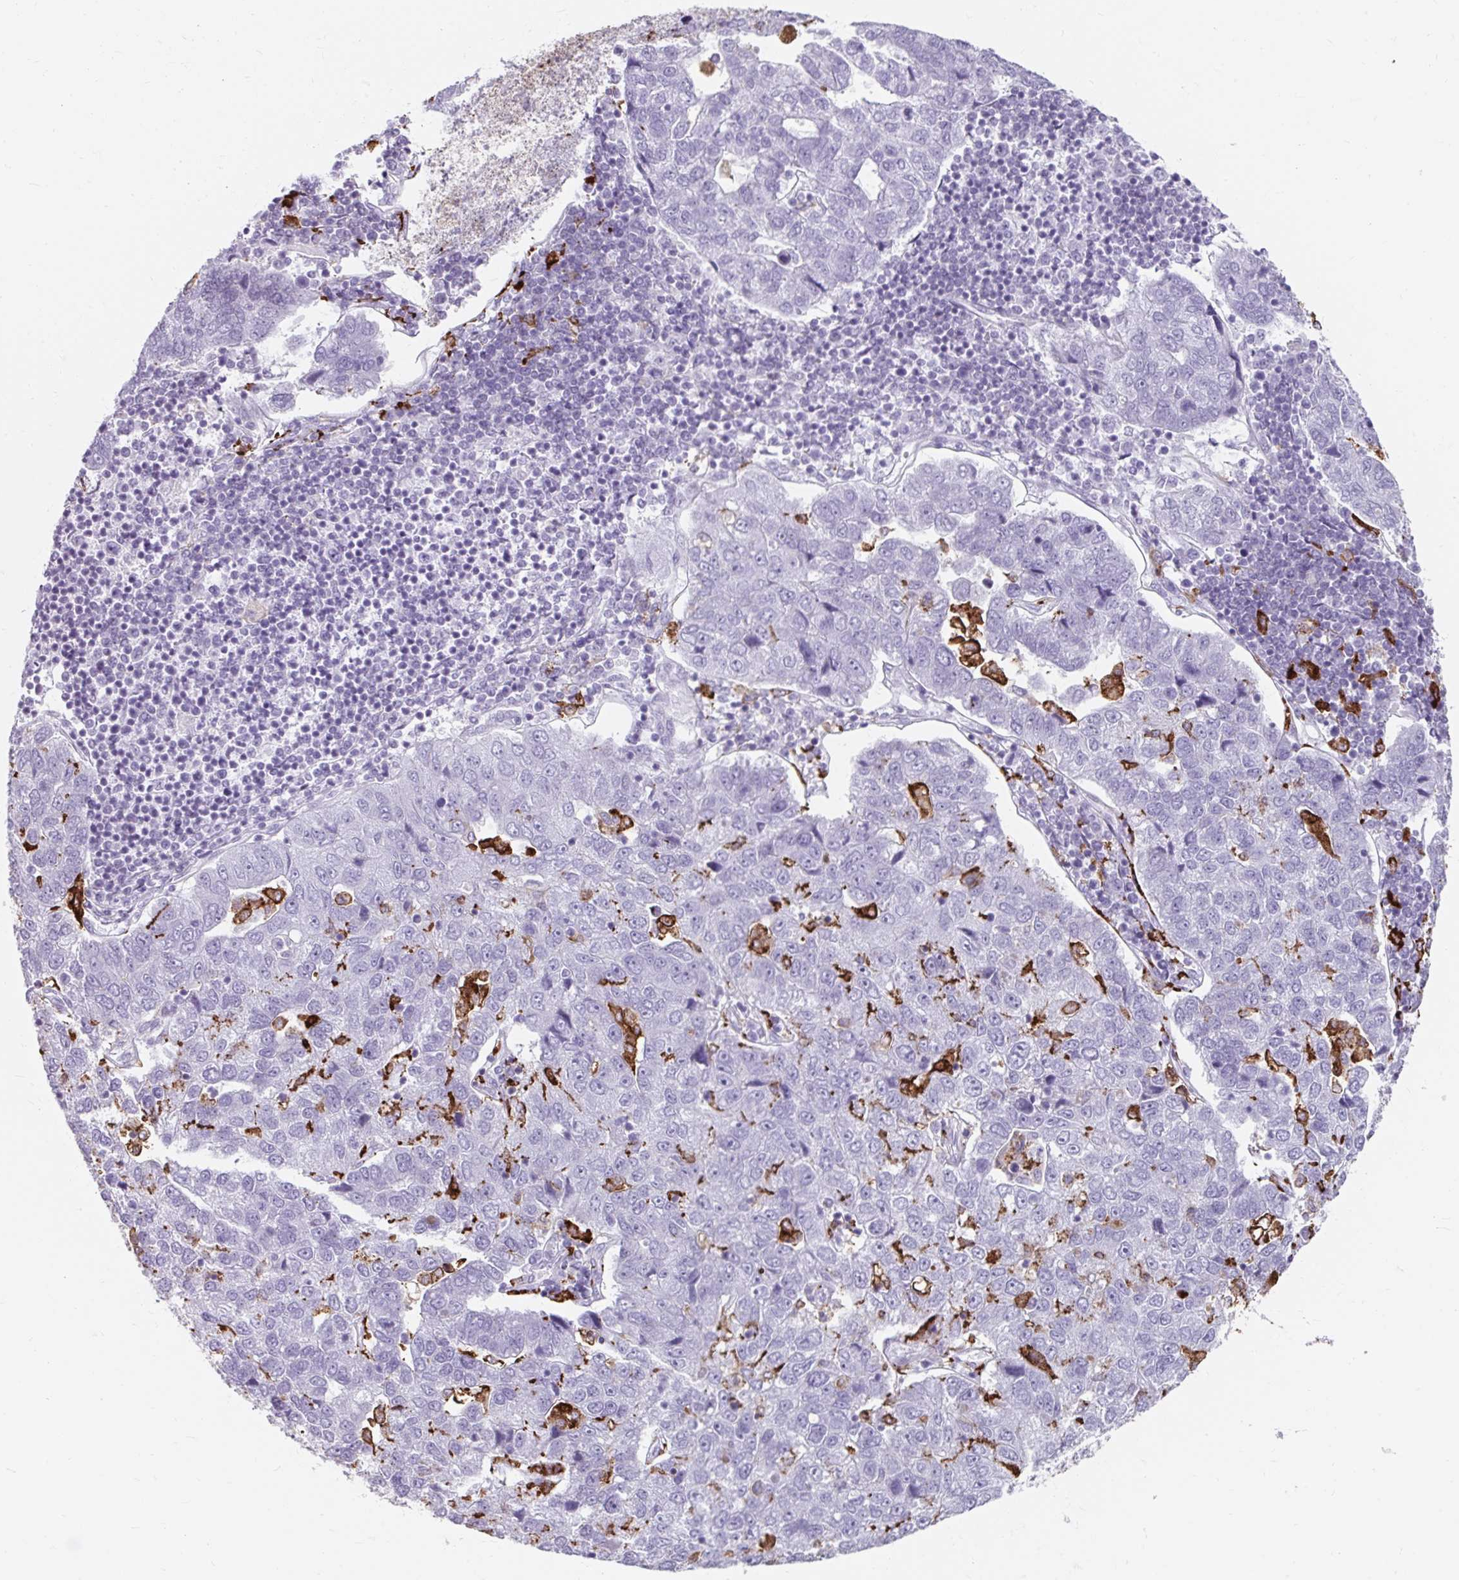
{"staining": {"intensity": "negative", "quantity": "none", "location": "none"}, "tissue": "pancreatic cancer", "cell_type": "Tumor cells", "image_type": "cancer", "snomed": [{"axis": "morphology", "description": "Adenocarcinoma, NOS"}, {"axis": "topography", "description": "Pancreas"}], "caption": "Photomicrograph shows no significant protein staining in tumor cells of pancreatic adenocarcinoma.", "gene": "CD163", "patient": {"sex": "female", "age": 61}}